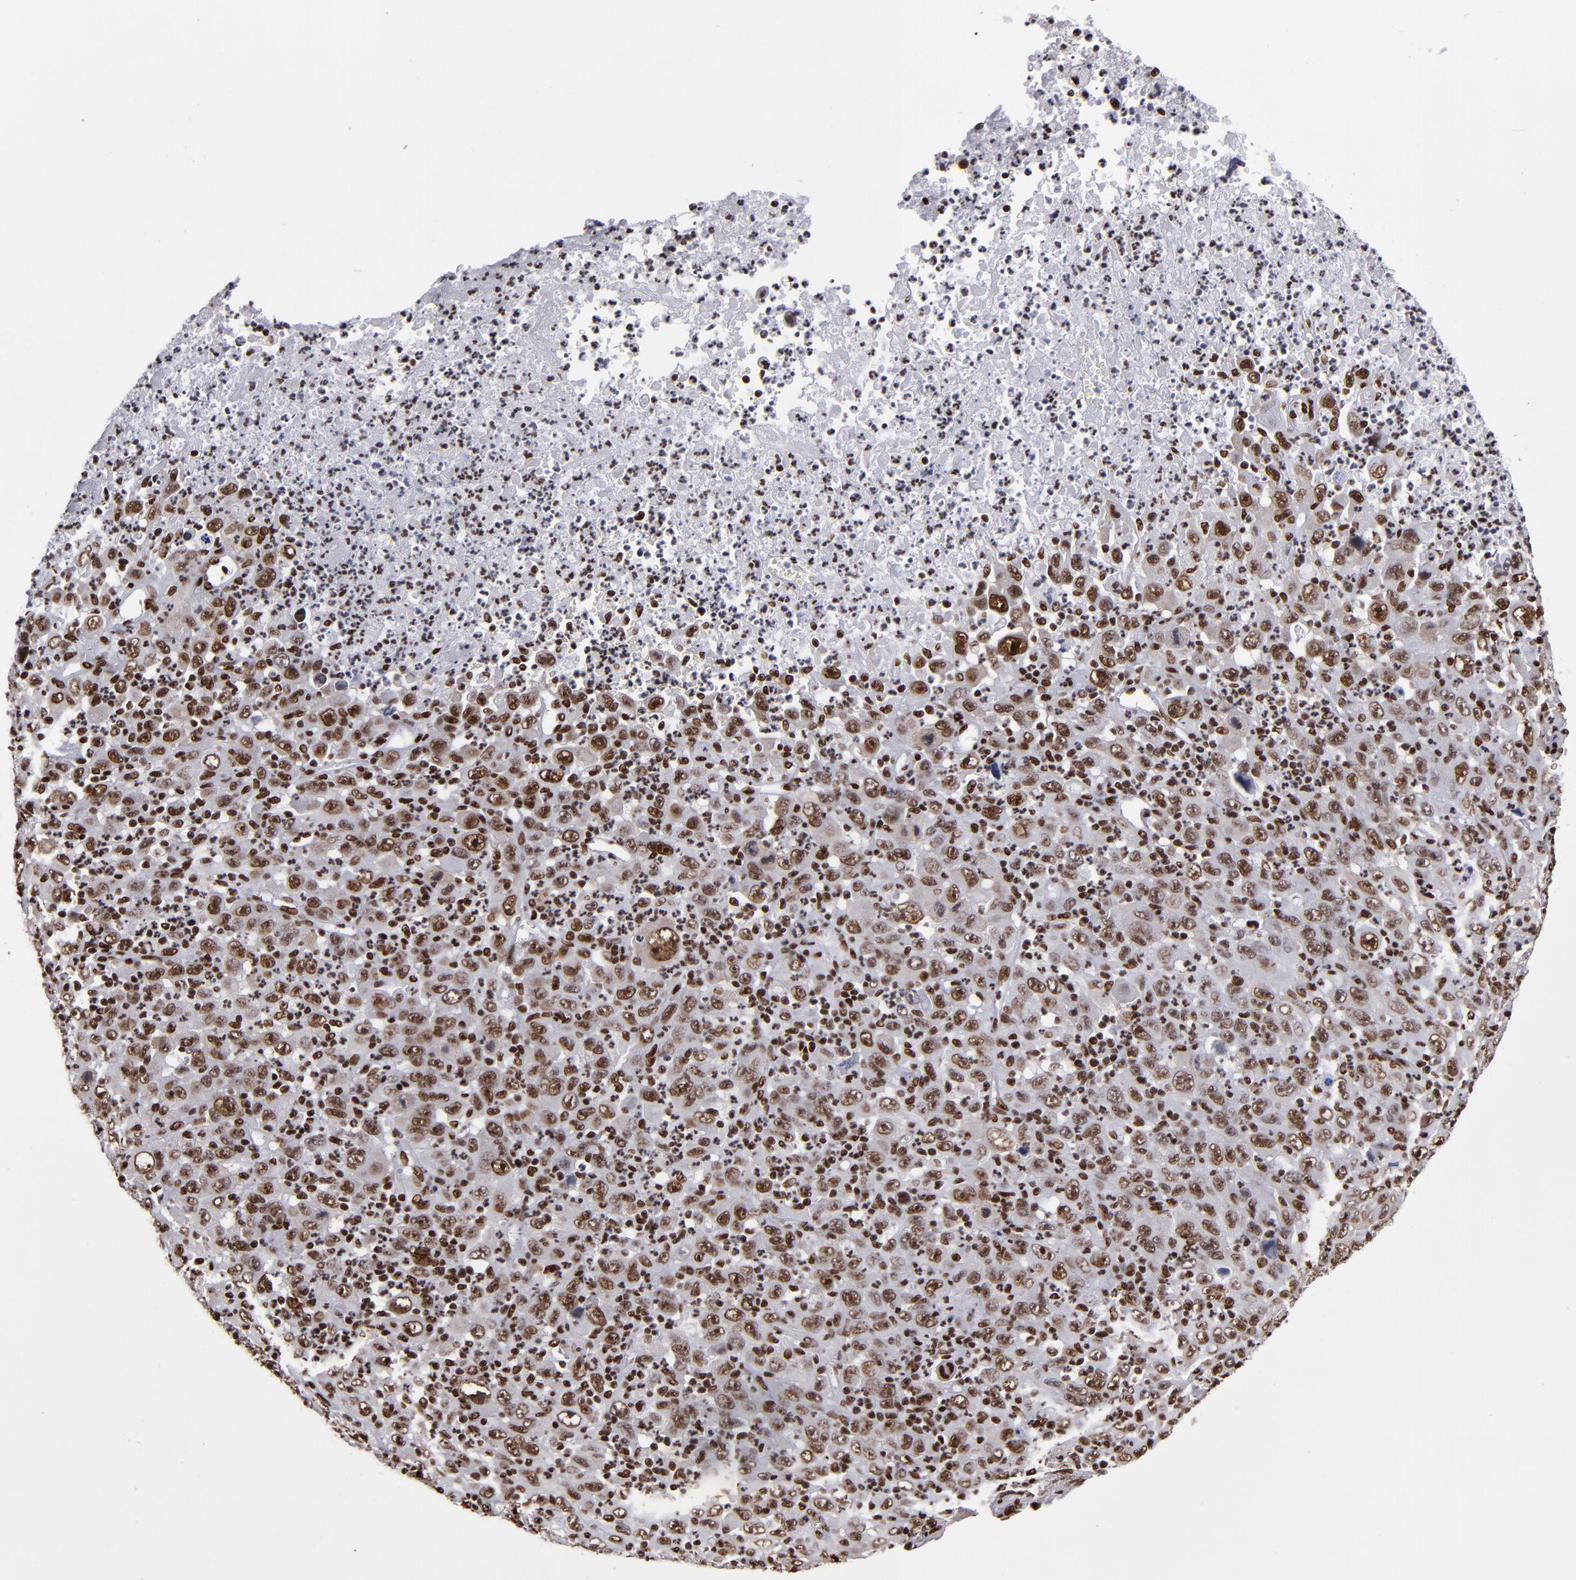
{"staining": {"intensity": "strong", "quantity": ">75%", "location": "nuclear"}, "tissue": "melanoma", "cell_type": "Tumor cells", "image_type": "cancer", "snomed": [{"axis": "morphology", "description": "Malignant melanoma, Metastatic site"}, {"axis": "topography", "description": "Skin"}], "caption": "The micrograph shows staining of malignant melanoma (metastatic site), revealing strong nuclear protein positivity (brown color) within tumor cells.", "gene": "MRE11", "patient": {"sex": "female", "age": 56}}